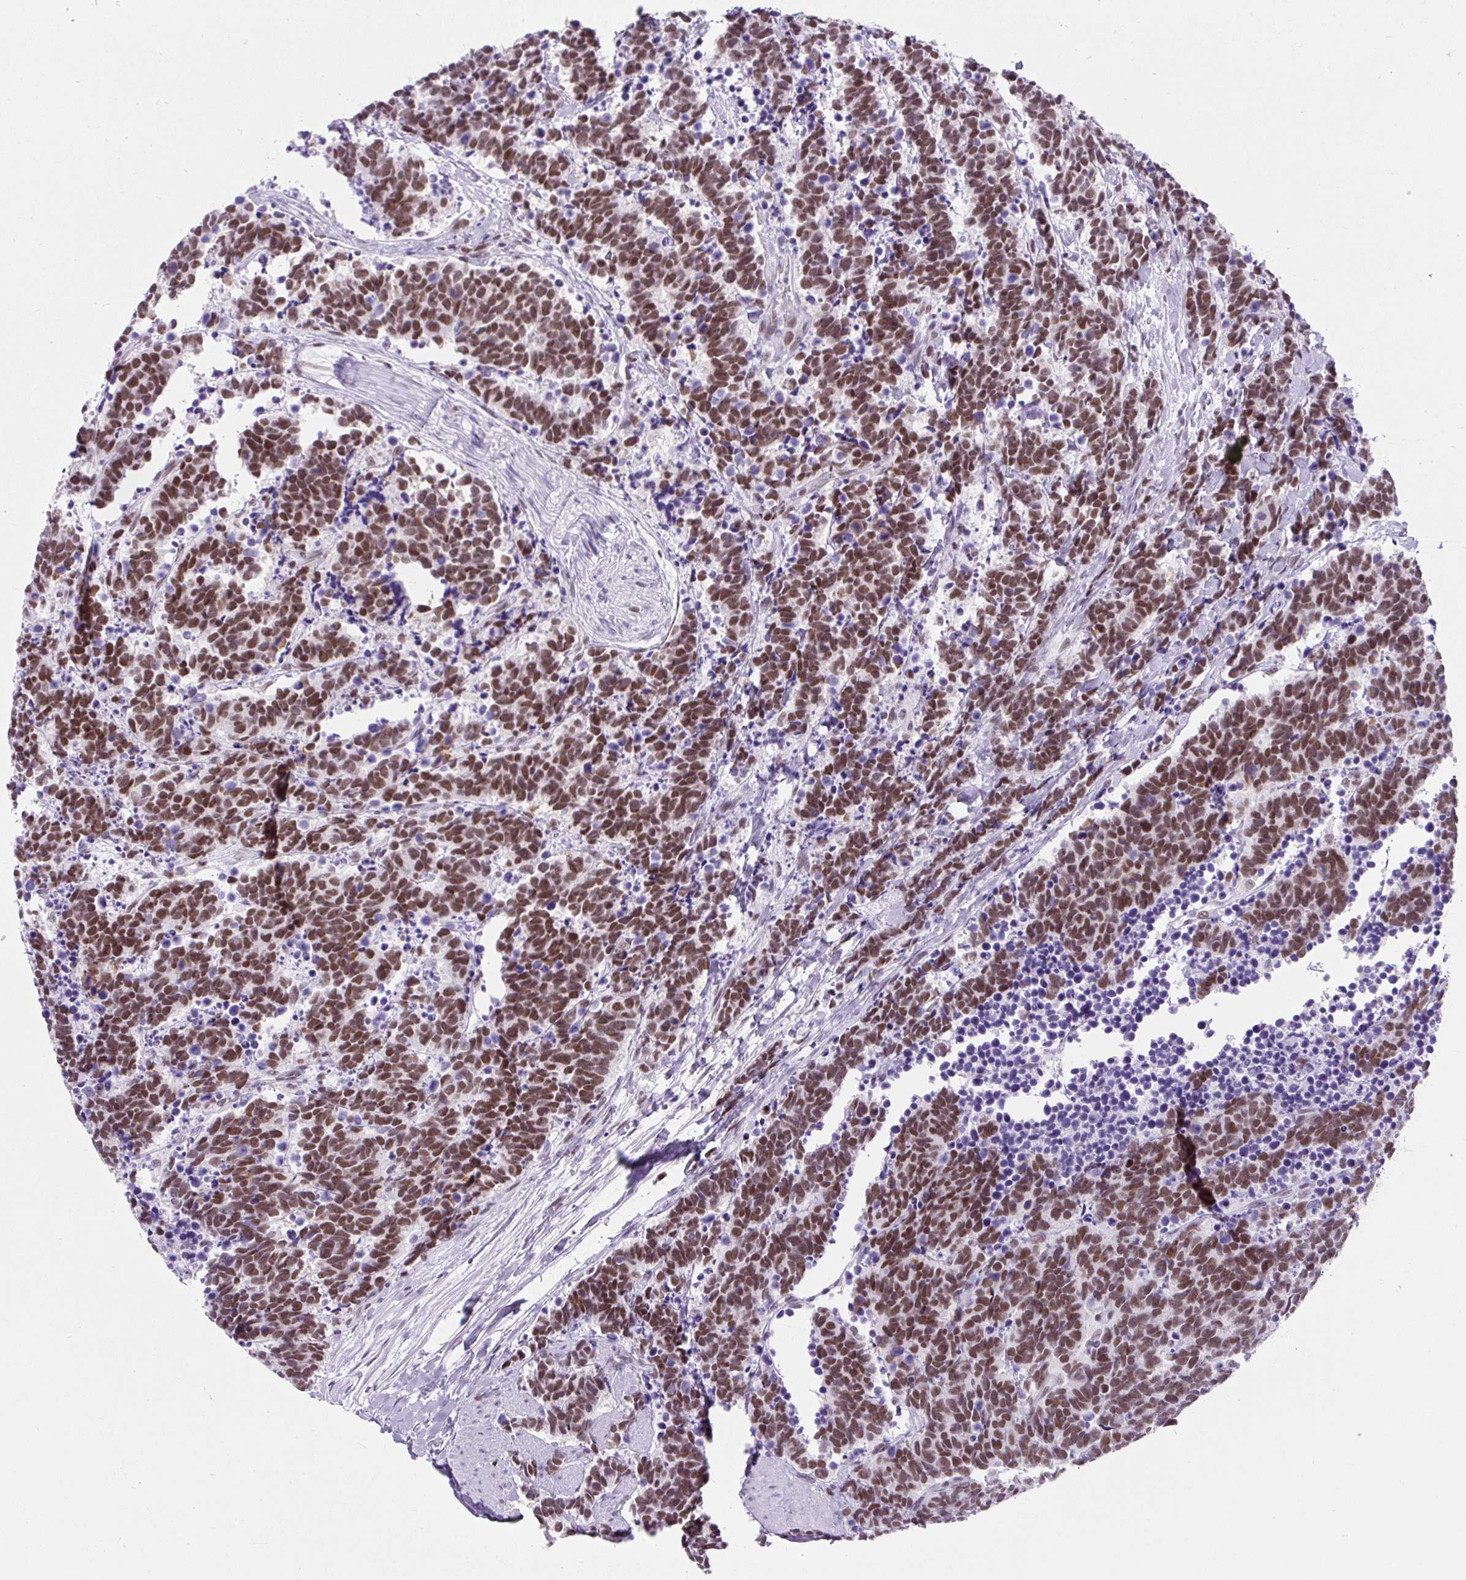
{"staining": {"intensity": "moderate", "quantity": ">75%", "location": "nuclear"}, "tissue": "carcinoid", "cell_type": "Tumor cells", "image_type": "cancer", "snomed": [{"axis": "morphology", "description": "Carcinoma, NOS"}, {"axis": "morphology", "description": "Carcinoid, malignant, NOS"}, {"axis": "topography", "description": "Prostate"}], "caption": "Immunohistochemistry (IHC) staining of carcinoid, which exhibits medium levels of moderate nuclear positivity in about >75% of tumor cells indicating moderate nuclear protein staining. The staining was performed using DAB (3,3'-diaminobenzidine) (brown) for protein detection and nuclei were counterstained in hematoxylin (blue).", "gene": "PLCXD2", "patient": {"sex": "male", "age": 57}}